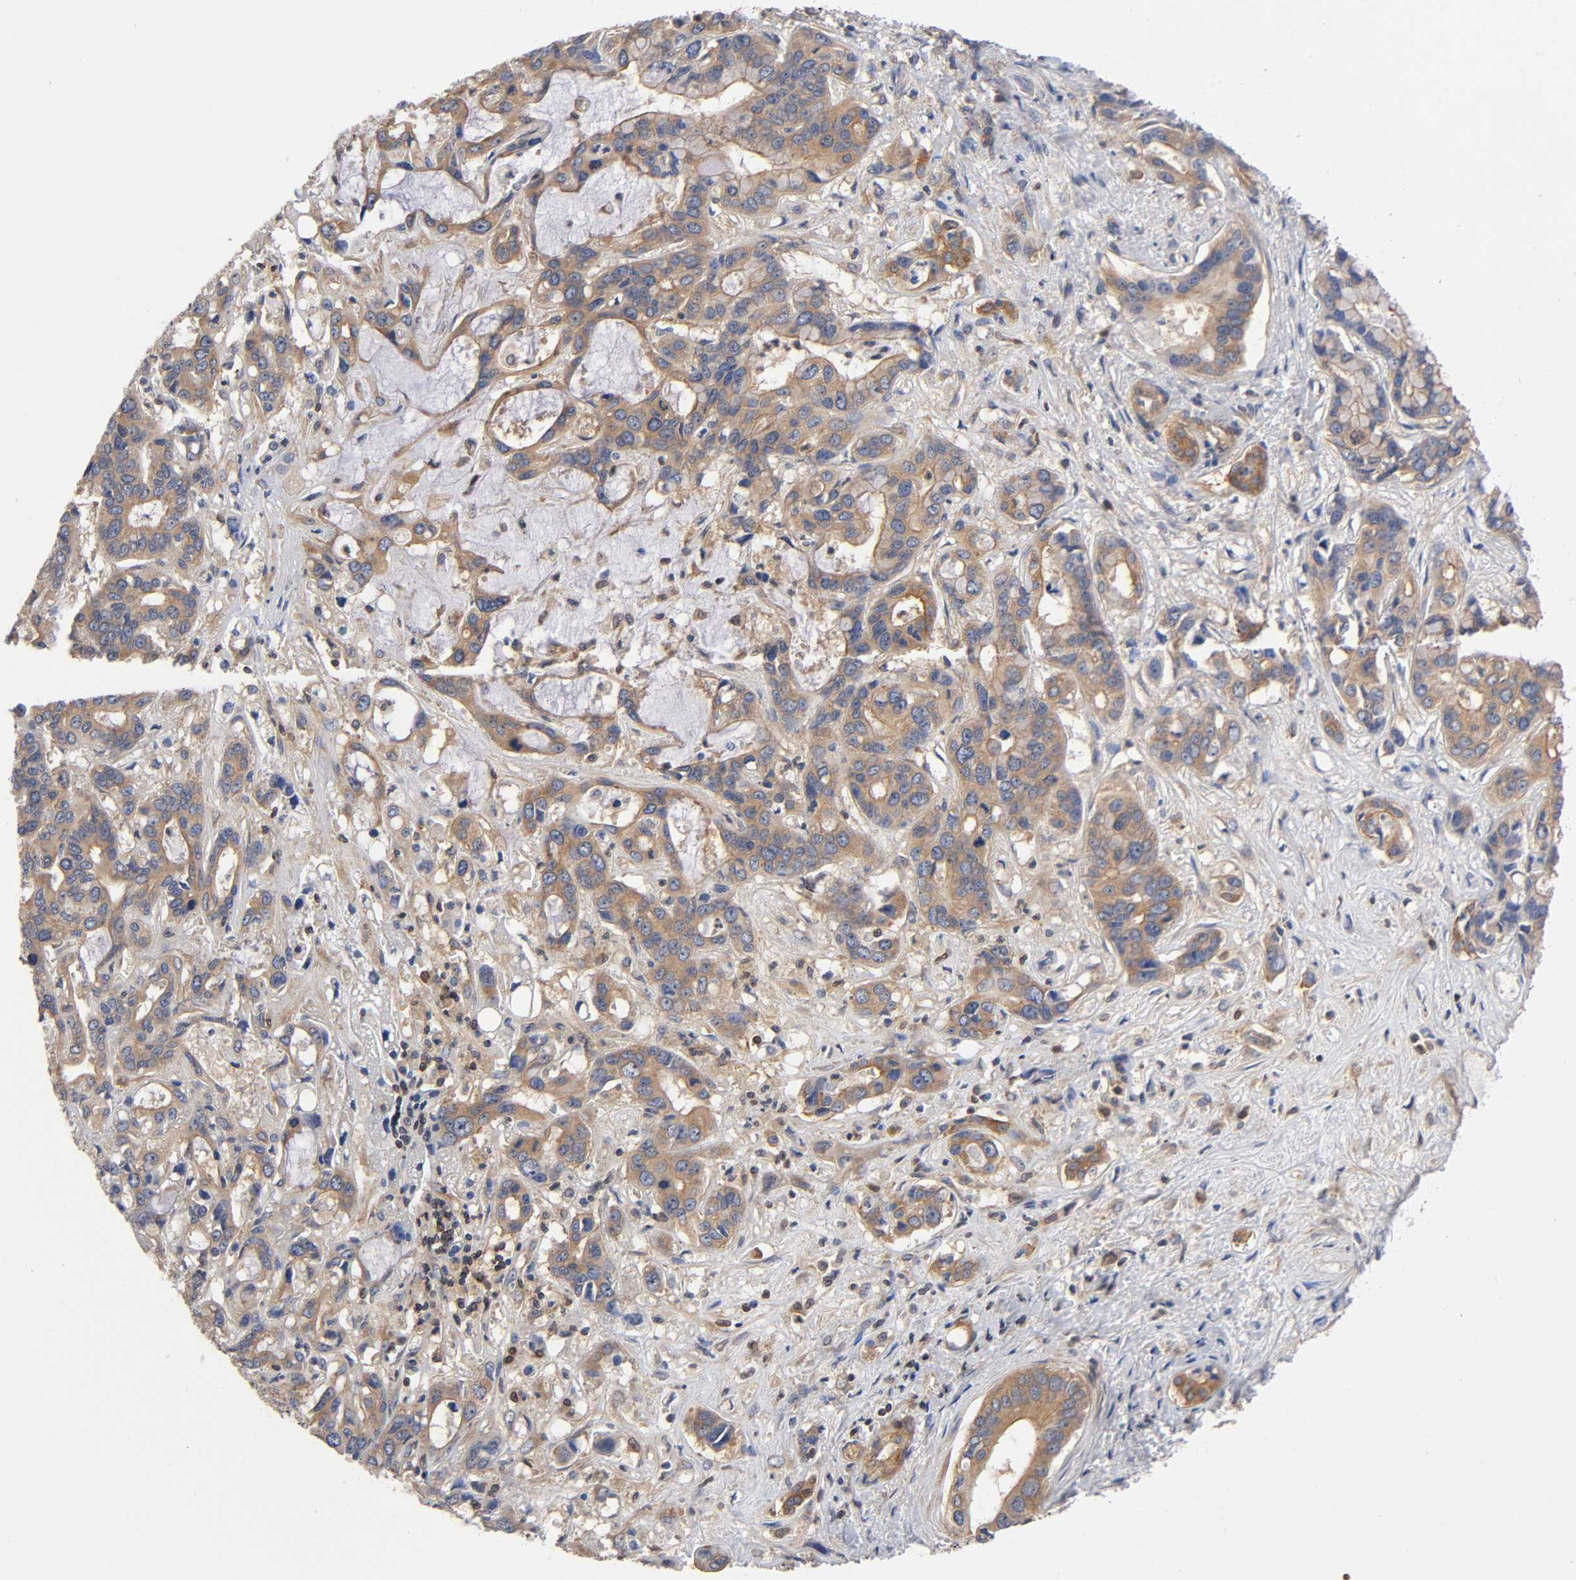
{"staining": {"intensity": "weak", "quantity": ">75%", "location": "cytoplasmic/membranous"}, "tissue": "liver cancer", "cell_type": "Tumor cells", "image_type": "cancer", "snomed": [{"axis": "morphology", "description": "Cholangiocarcinoma"}, {"axis": "topography", "description": "Liver"}], "caption": "Immunohistochemistry (IHC) image of human cholangiocarcinoma (liver) stained for a protein (brown), which demonstrates low levels of weak cytoplasmic/membranous positivity in about >75% of tumor cells.", "gene": "STRN3", "patient": {"sex": "female", "age": 65}}